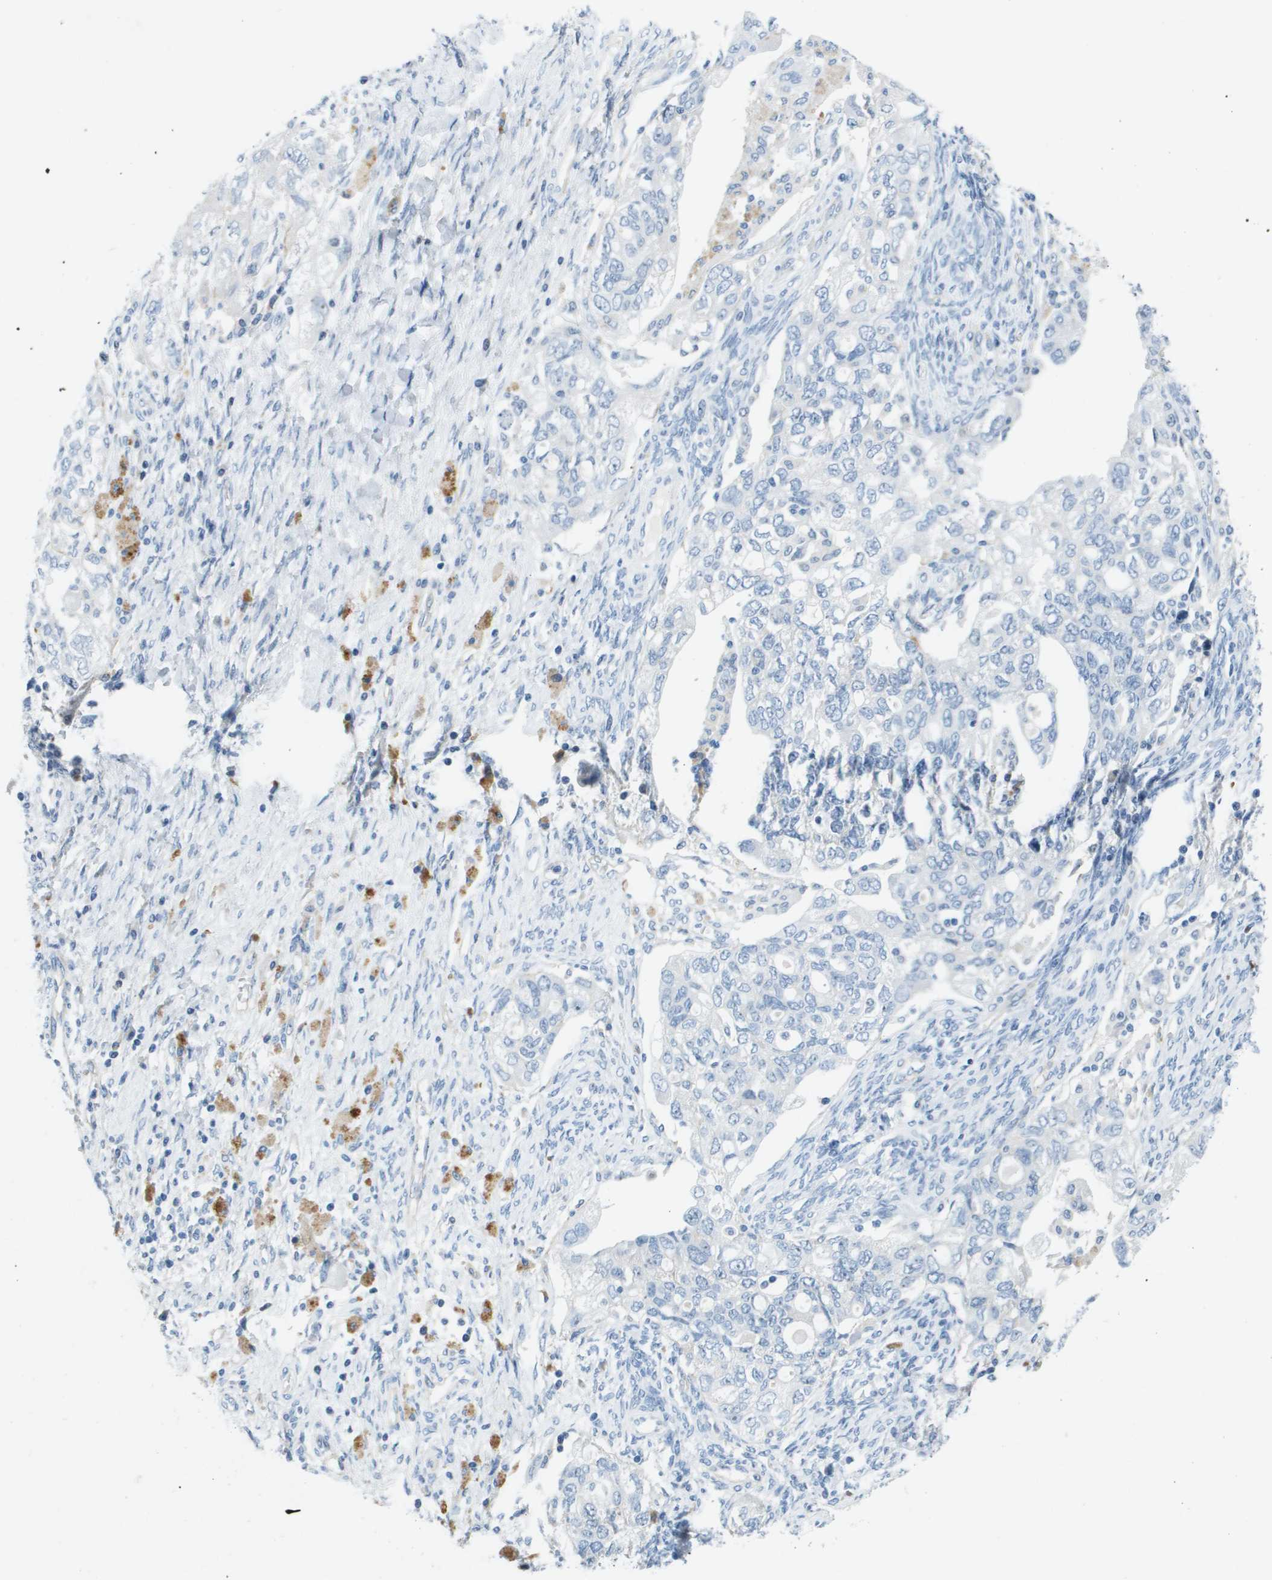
{"staining": {"intensity": "negative", "quantity": "none", "location": "none"}, "tissue": "ovarian cancer", "cell_type": "Tumor cells", "image_type": "cancer", "snomed": [{"axis": "morphology", "description": "Carcinoma, NOS"}, {"axis": "morphology", "description": "Cystadenocarcinoma, serous, NOS"}, {"axis": "topography", "description": "Ovary"}], "caption": "Immunohistochemical staining of human ovarian serous cystadenocarcinoma reveals no significant expression in tumor cells.", "gene": "ITGA6", "patient": {"sex": "female", "age": 69}}